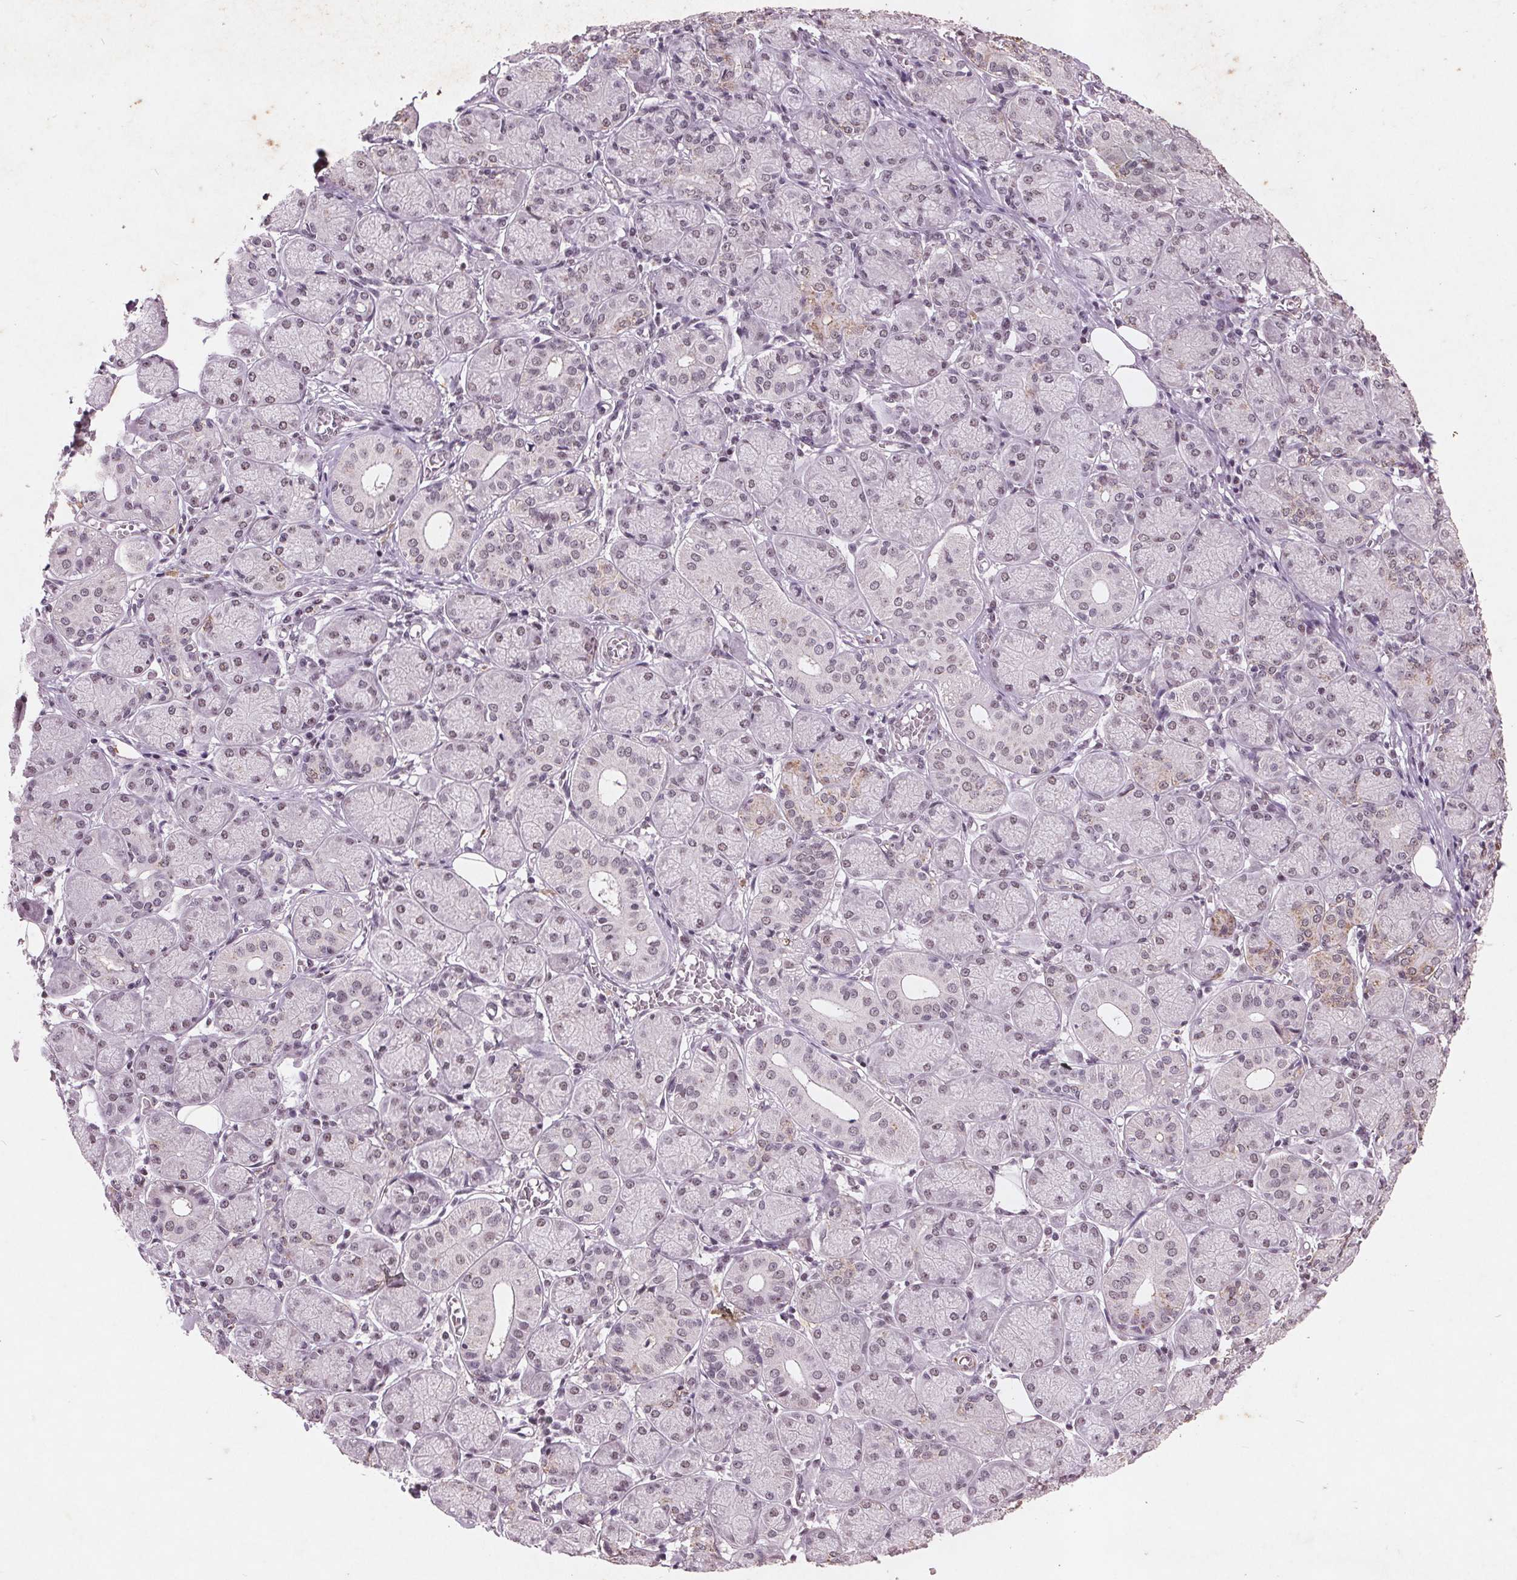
{"staining": {"intensity": "moderate", "quantity": ">75%", "location": "nuclear"}, "tissue": "salivary gland", "cell_type": "Glandular cells", "image_type": "normal", "snomed": [{"axis": "morphology", "description": "Normal tissue, NOS"}, {"axis": "topography", "description": "Salivary gland"}, {"axis": "topography", "description": "Peripheral nerve tissue"}], "caption": "The immunohistochemical stain highlights moderate nuclear expression in glandular cells of normal salivary gland. The staining was performed using DAB, with brown indicating positive protein expression. Nuclei are stained blue with hematoxylin.", "gene": "RPS6KA2", "patient": {"sex": "female", "age": 24}}